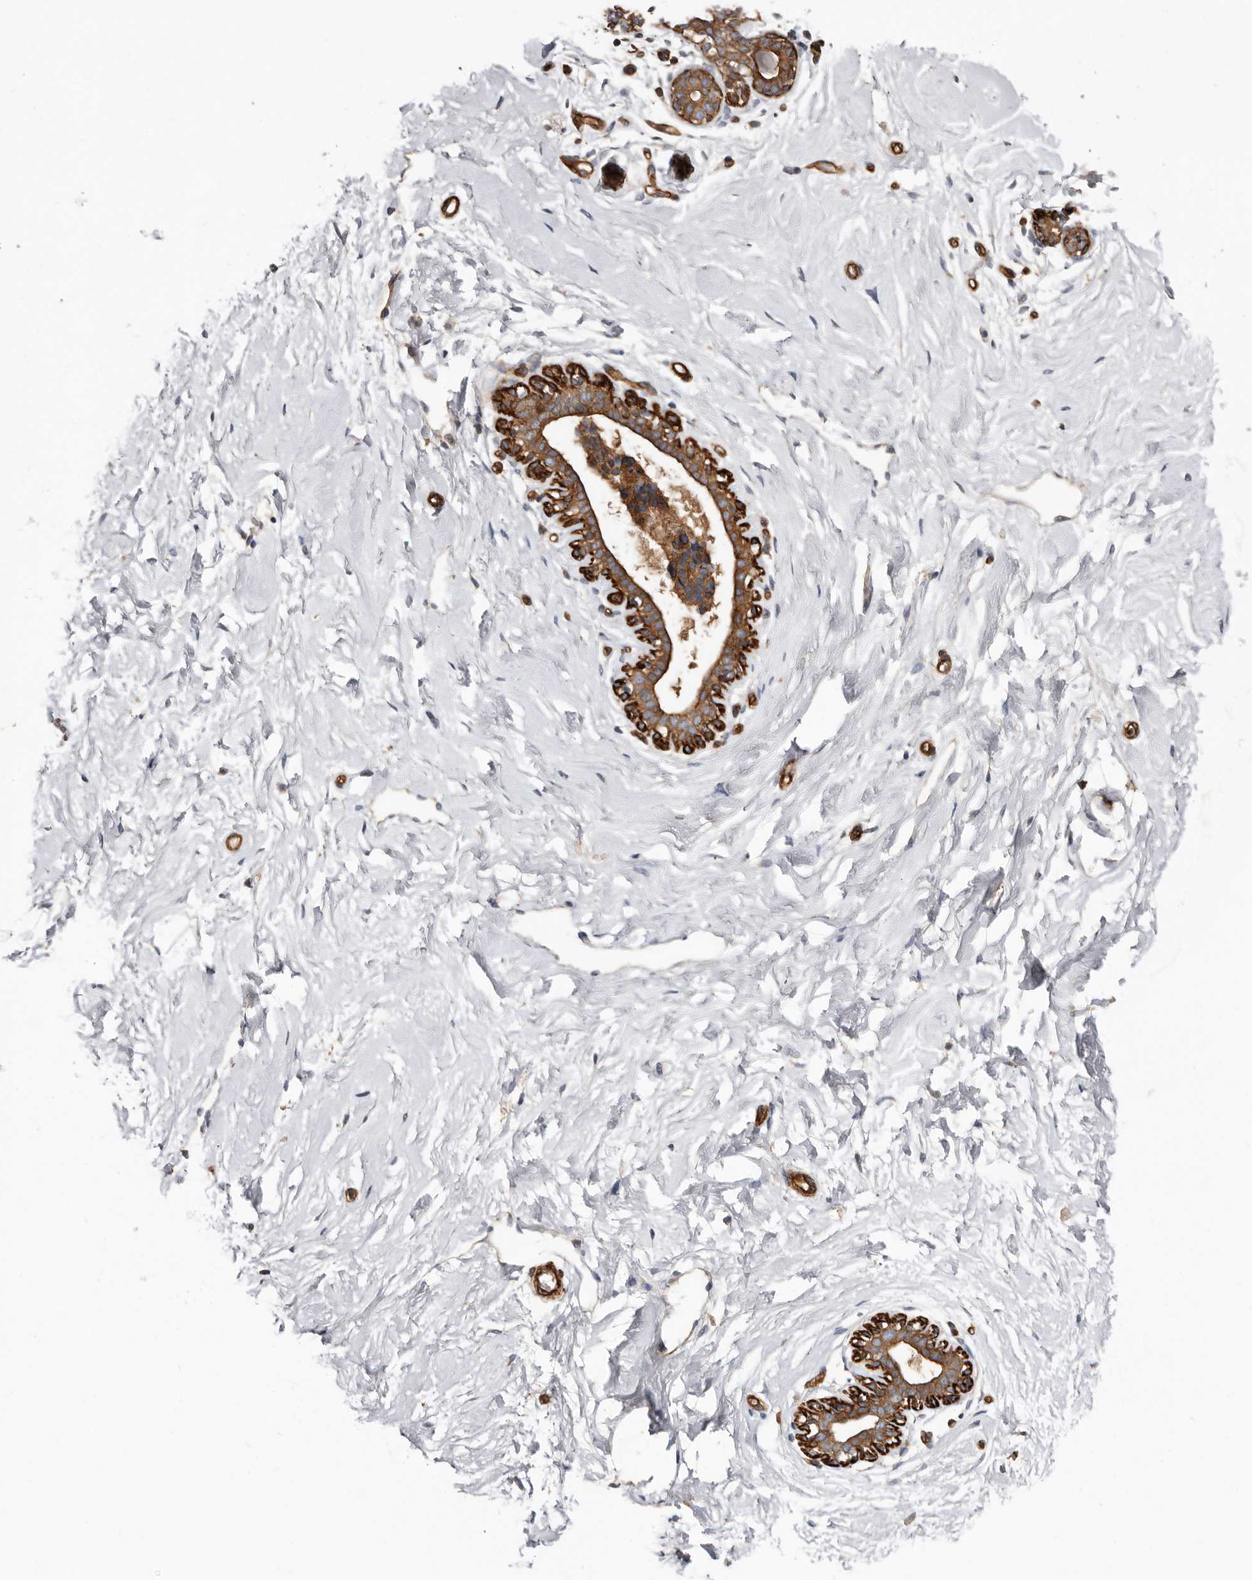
{"staining": {"intensity": "negative", "quantity": "none", "location": "none"}, "tissue": "breast", "cell_type": "Adipocytes", "image_type": "normal", "snomed": [{"axis": "morphology", "description": "Normal tissue, NOS"}, {"axis": "morphology", "description": "Adenoma, NOS"}, {"axis": "topography", "description": "Breast"}], "caption": "Breast stained for a protein using IHC demonstrates no expression adipocytes.", "gene": "TMC7", "patient": {"sex": "female", "age": 23}}